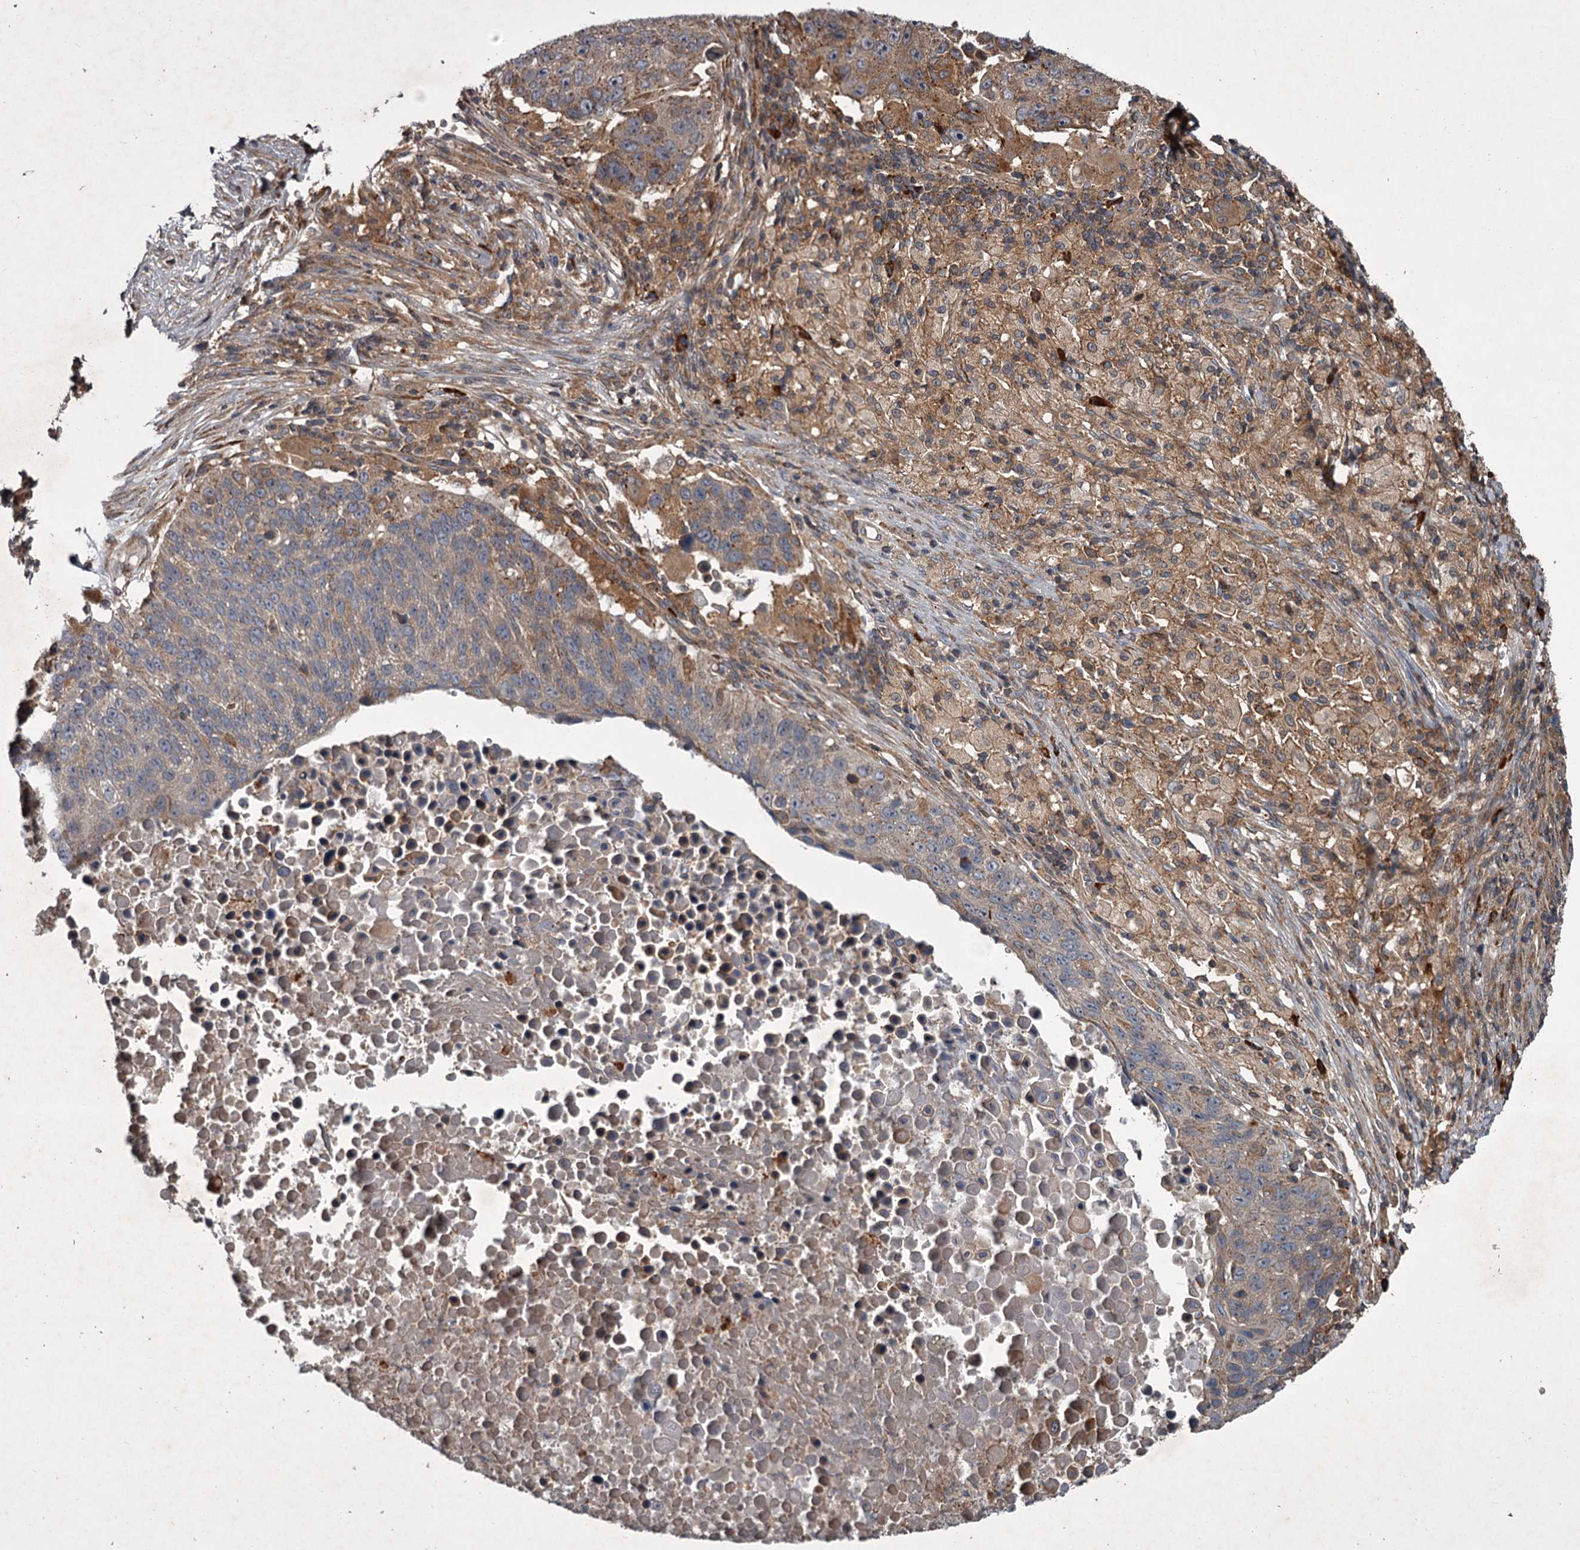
{"staining": {"intensity": "weak", "quantity": "<25%", "location": "cytoplasmic/membranous"}, "tissue": "lung cancer", "cell_type": "Tumor cells", "image_type": "cancer", "snomed": [{"axis": "morphology", "description": "Normal tissue, NOS"}, {"axis": "morphology", "description": "Squamous cell carcinoma, NOS"}, {"axis": "topography", "description": "Lymph node"}, {"axis": "topography", "description": "Lung"}], "caption": "Lung cancer (squamous cell carcinoma) was stained to show a protein in brown. There is no significant staining in tumor cells. Nuclei are stained in blue.", "gene": "UNC93B1", "patient": {"sex": "male", "age": 66}}